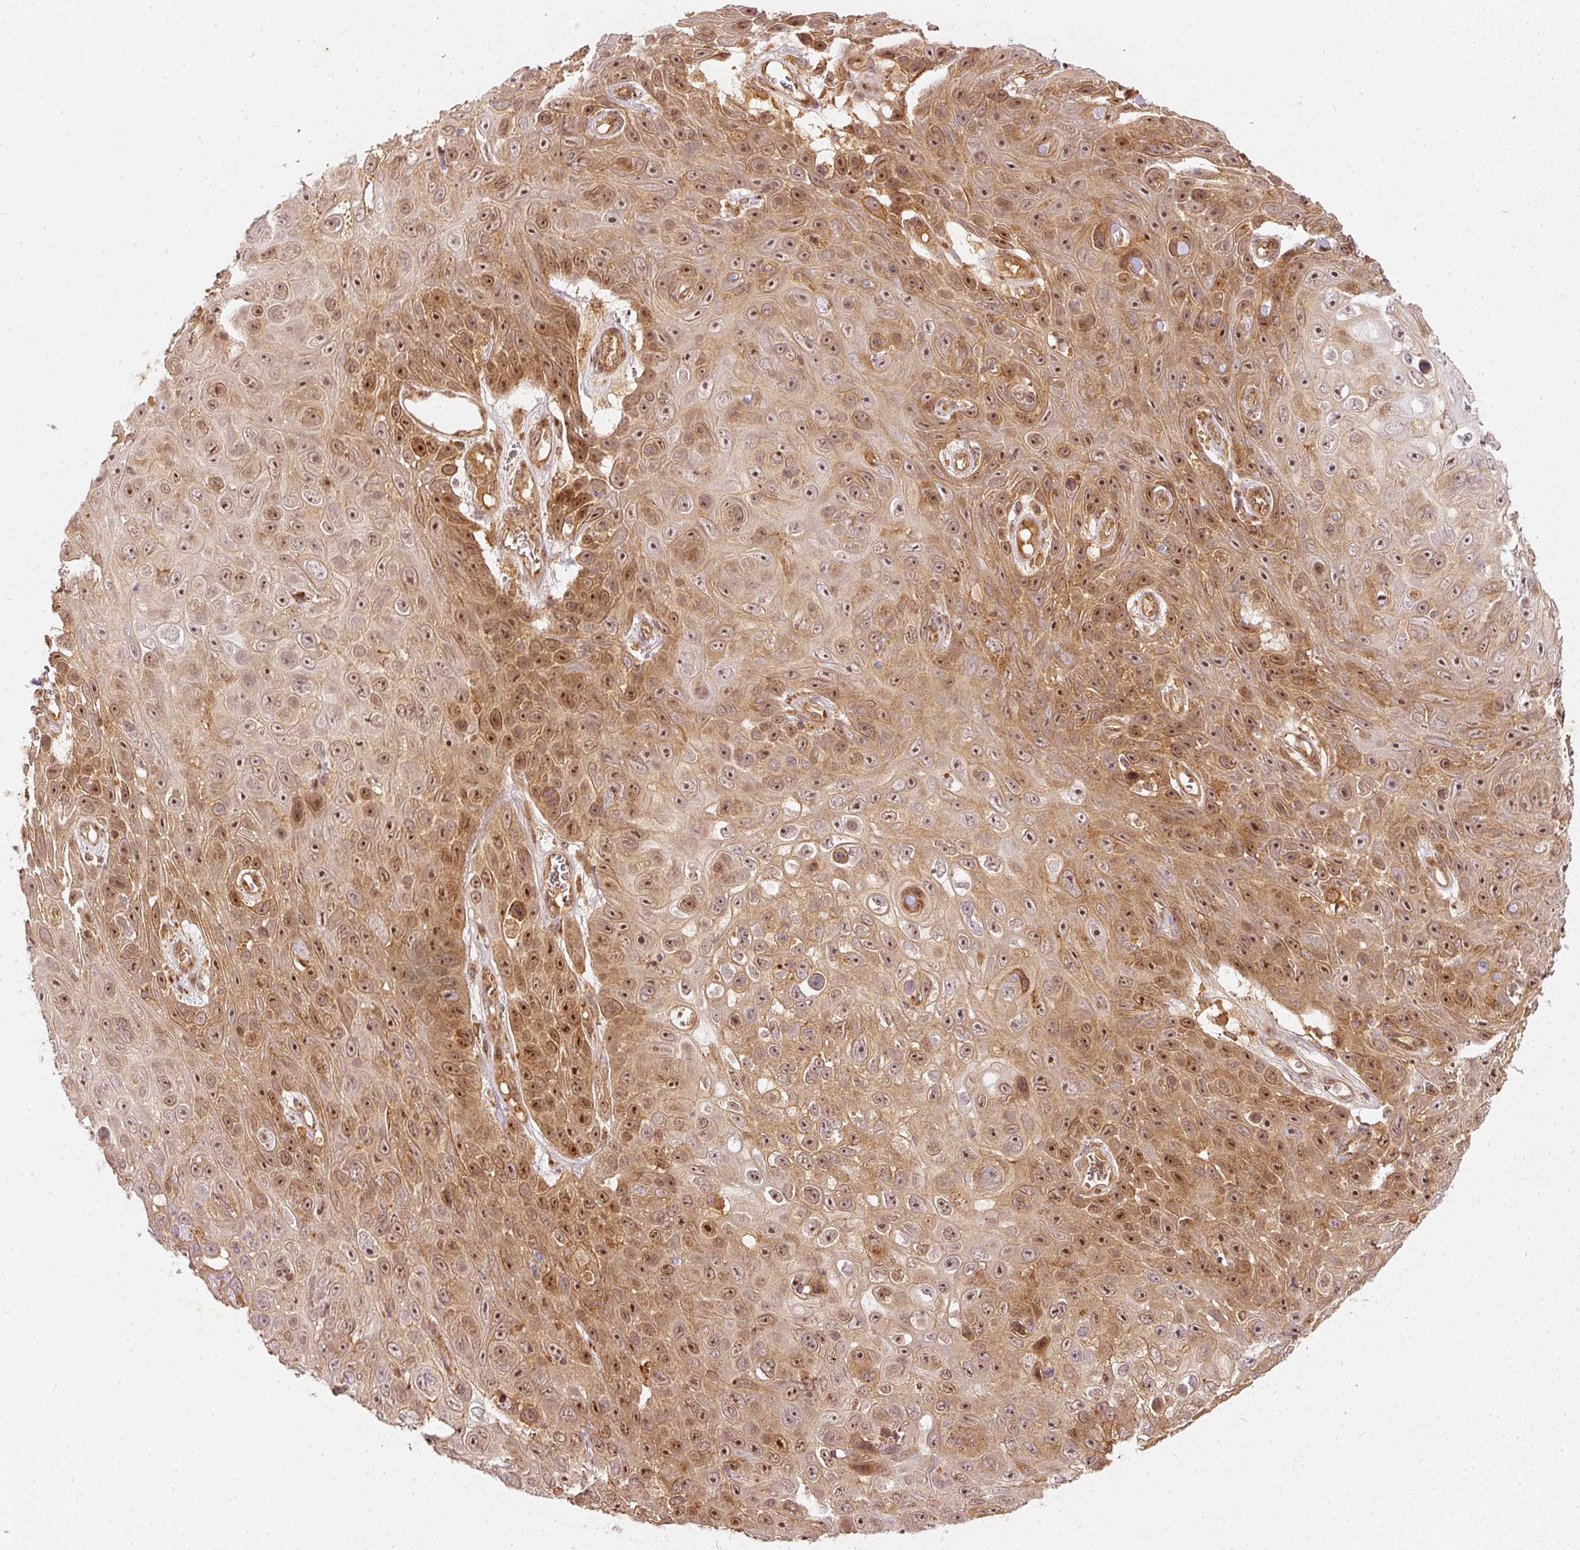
{"staining": {"intensity": "moderate", "quantity": ">75%", "location": "cytoplasmic/membranous,nuclear"}, "tissue": "skin cancer", "cell_type": "Tumor cells", "image_type": "cancer", "snomed": [{"axis": "morphology", "description": "Squamous cell carcinoma, NOS"}, {"axis": "topography", "description": "Skin"}], "caption": "Skin squamous cell carcinoma stained with a brown dye shows moderate cytoplasmic/membranous and nuclear positive expression in about >75% of tumor cells.", "gene": "ZNF580", "patient": {"sex": "male", "age": 82}}